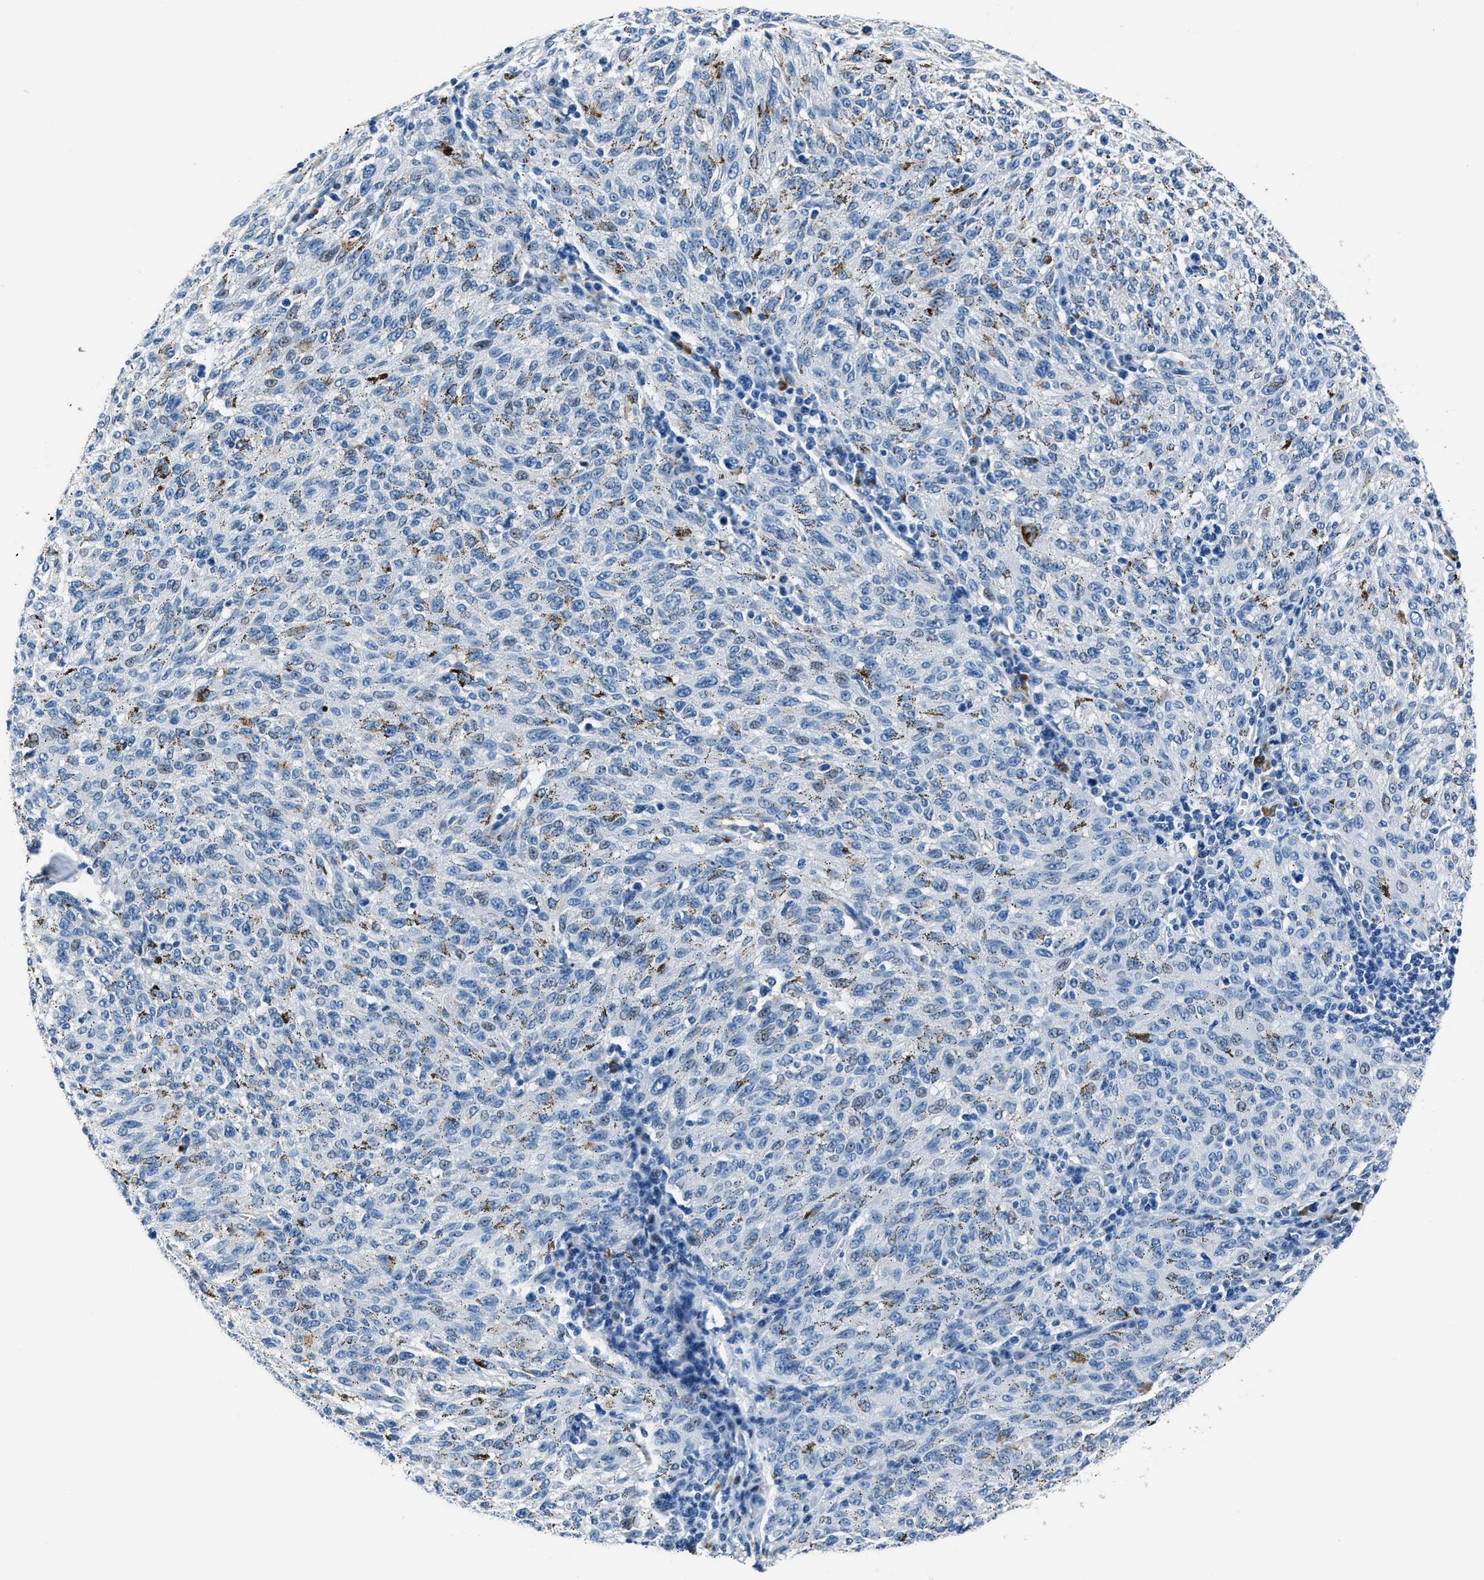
{"staining": {"intensity": "negative", "quantity": "none", "location": "none"}, "tissue": "melanoma", "cell_type": "Tumor cells", "image_type": "cancer", "snomed": [{"axis": "morphology", "description": "Malignant melanoma, NOS"}, {"axis": "topography", "description": "Skin"}], "caption": "This is a micrograph of immunohistochemistry staining of malignant melanoma, which shows no positivity in tumor cells.", "gene": "NACAD", "patient": {"sex": "female", "age": 72}}